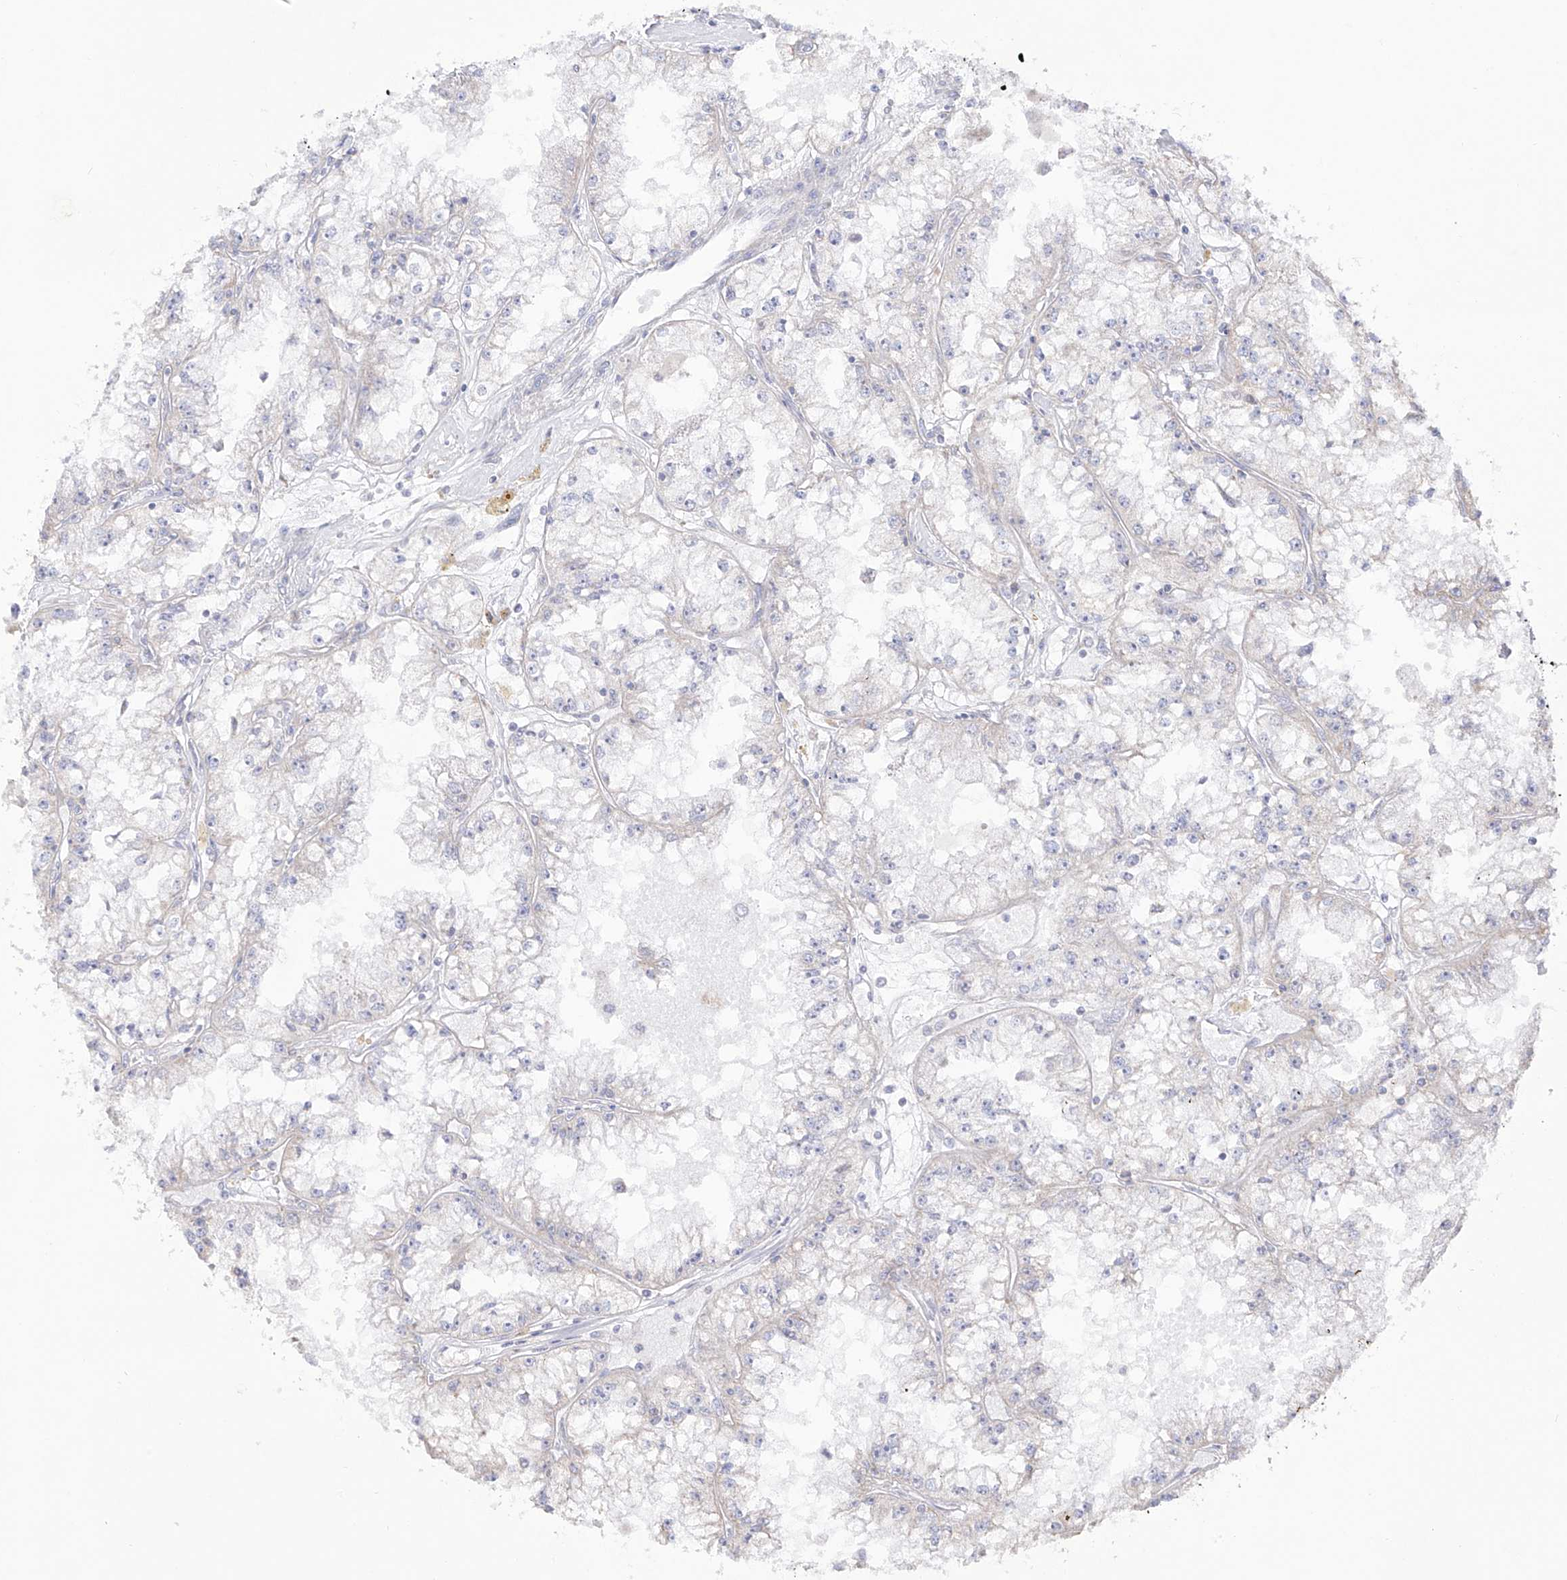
{"staining": {"intensity": "negative", "quantity": "none", "location": "none"}, "tissue": "renal cancer", "cell_type": "Tumor cells", "image_type": "cancer", "snomed": [{"axis": "morphology", "description": "Adenocarcinoma, NOS"}, {"axis": "topography", "description": "Kidney"}], "caption": "IHC of renal cancer (adenocarcinoma) demonstrates no staining in tumor cells.", "gene": "RCHY1", "patient": {"sex": "male", "age": 56}}